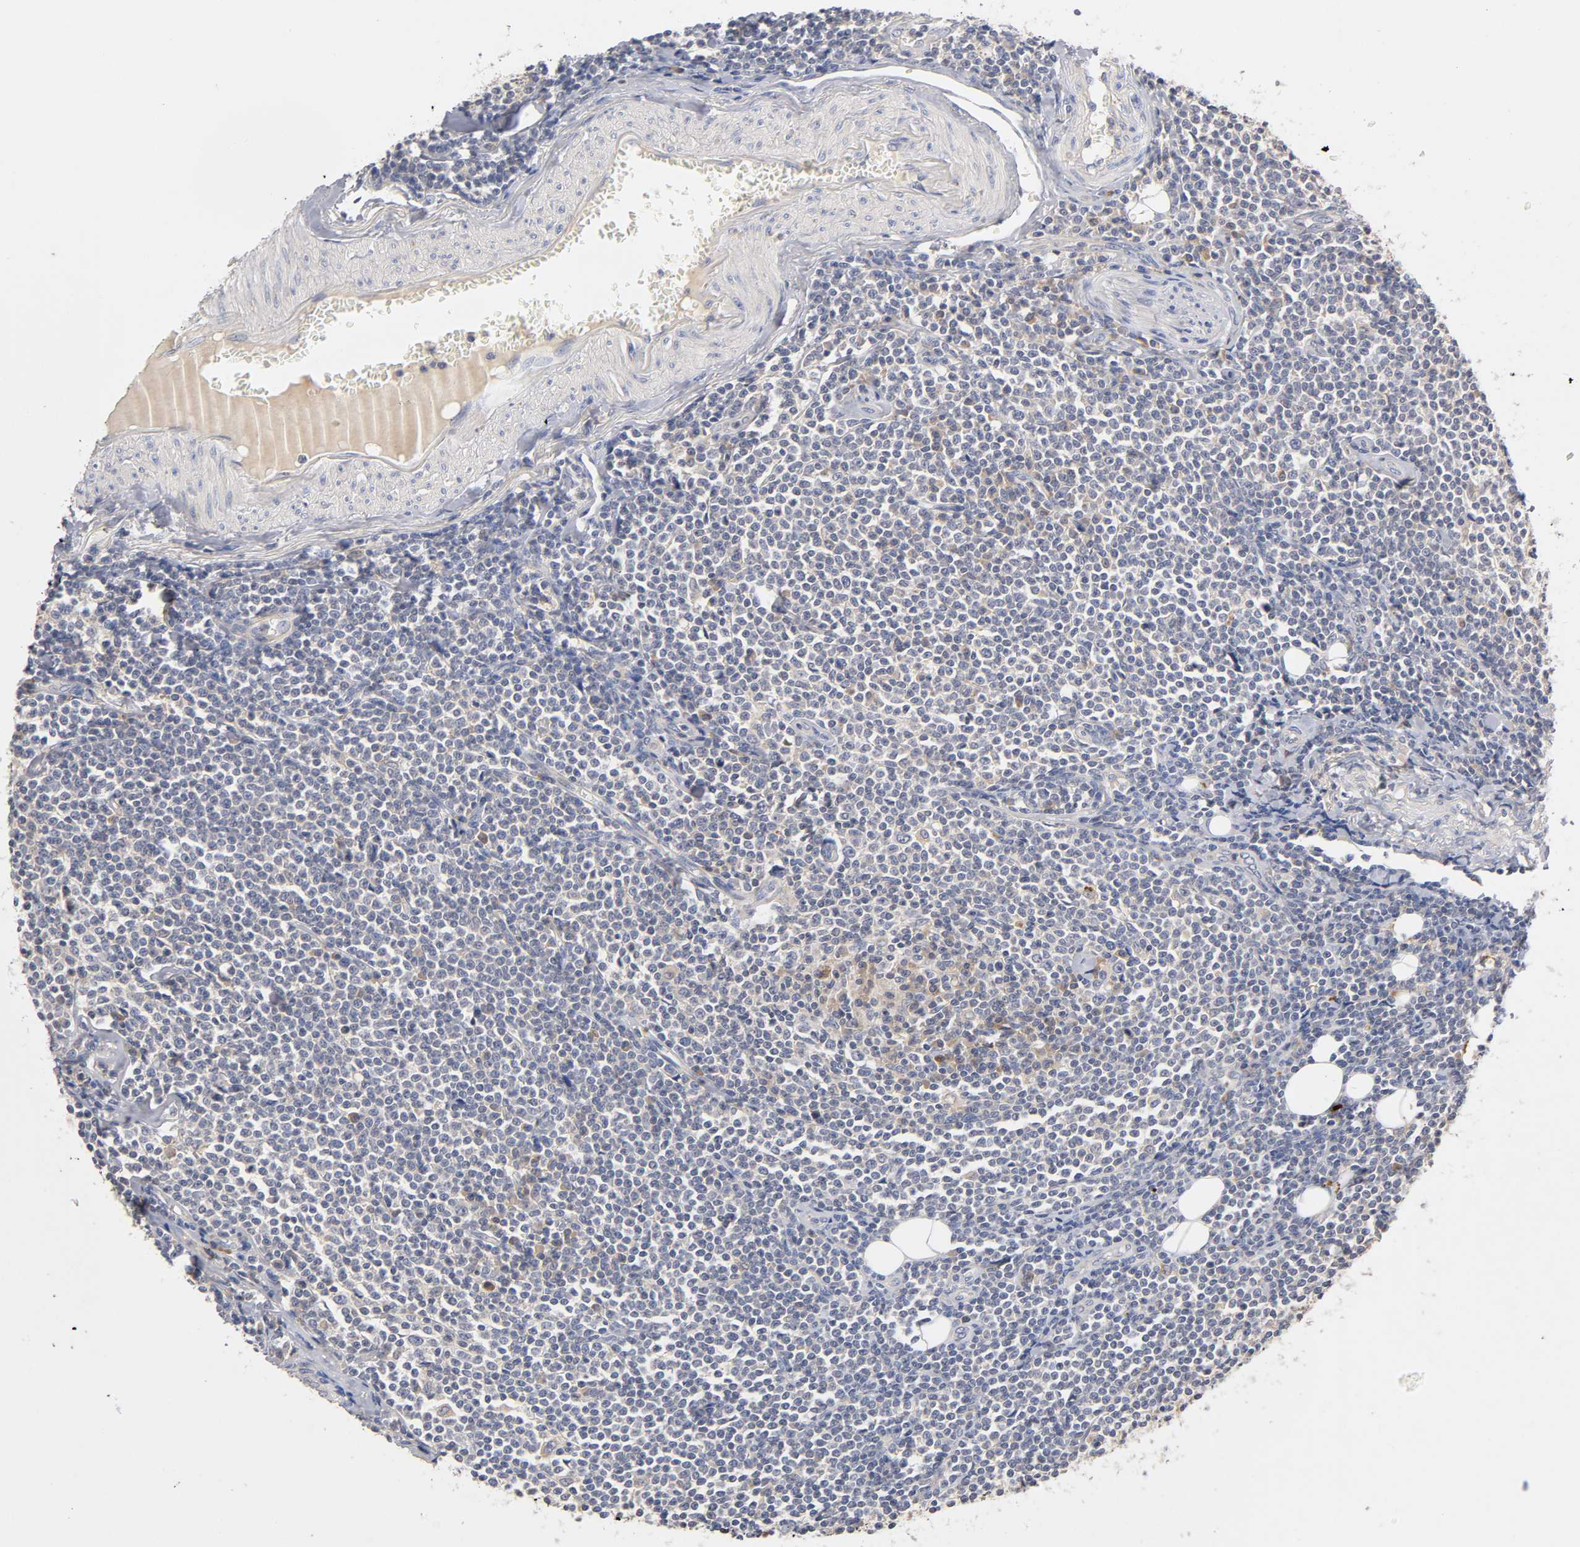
{"staining": {"intensity": "weak", "quantity": "<25%", "location": "cytoplasmic/membranous"}, "tissue": "lymphoma", "cell_type": "Tumor cells", "image_type": "cancer", "snomed": [{"axis": "morphology", "description": "Malignant lymphoma, non-Hodgkin's type, Low grade"}, {"axis": "topography", "description": "Soft tissue"}], "caption": "Immunohistochemistry (IHC) of human malignant lymphoma, non-Hodgkin's type (low-grade) reveals no positivity in tumor cells. Brightfield microscopy of immunohistochemistry stained with DAB (brown) and hematoxylin (blue), captured at high magnification.", "gene": "RHOA", "patient": {"sex": "male", "age": 92}}